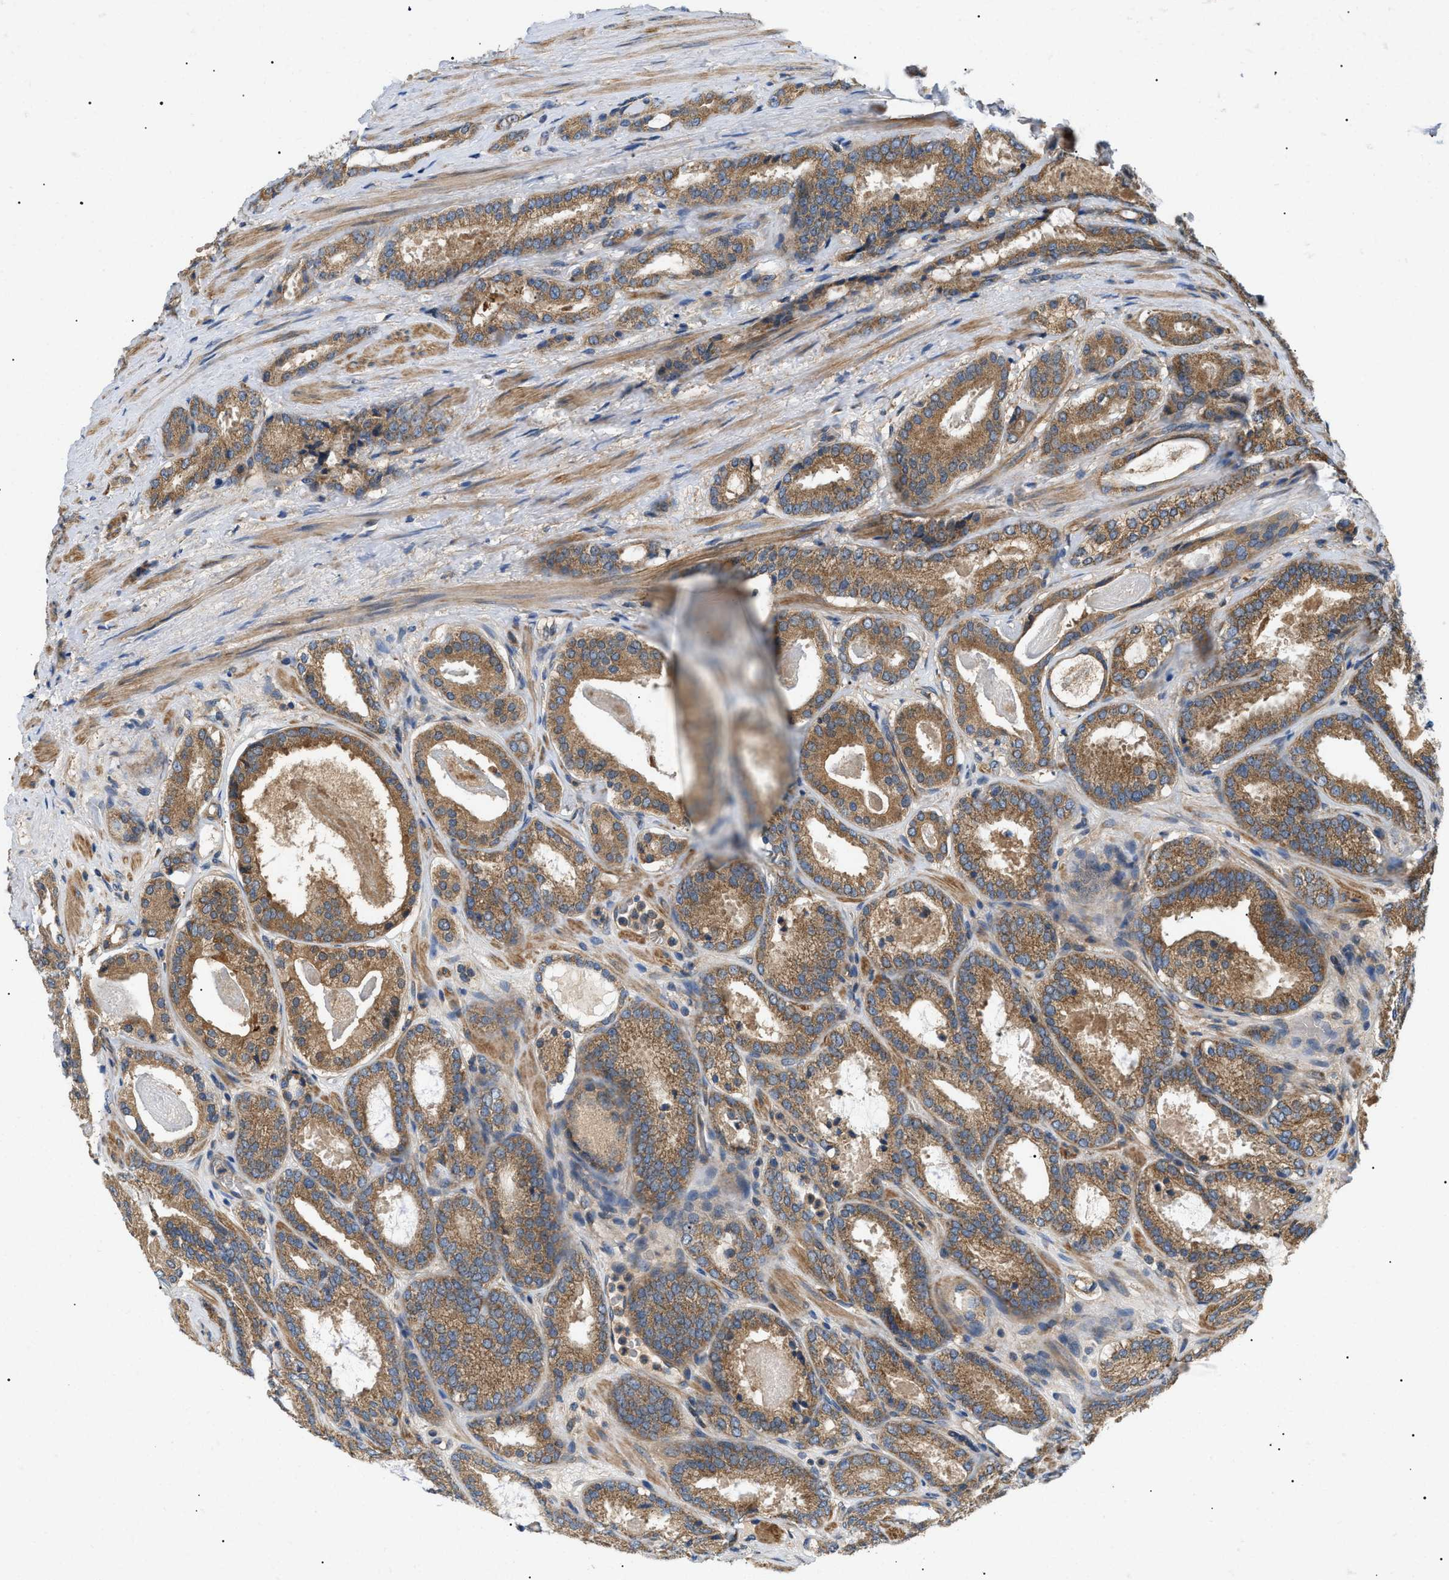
{"staining": {"intensity": "moderate", "quantity": ">75%", "location": "cytoplasmic/membranous"}, "tissue": "prostate cancer", "cell_type": "Tumor cells", "image_type": "cancer", "snomed": [{"axis": "morphology", "description": "Adenocarcinoma, Low grade"}, {"axis": "topography", "description": "Prostate"}], "caption": "Immunohistochemical staining of adenocarcinoma (low-grade) (prostate) reveals medium levels of moderate cytoplasmic/membranous staining in about >75% of tumor cells.", "gene": "PPM1B", "patient": {"sex": "male", "age": 69}}